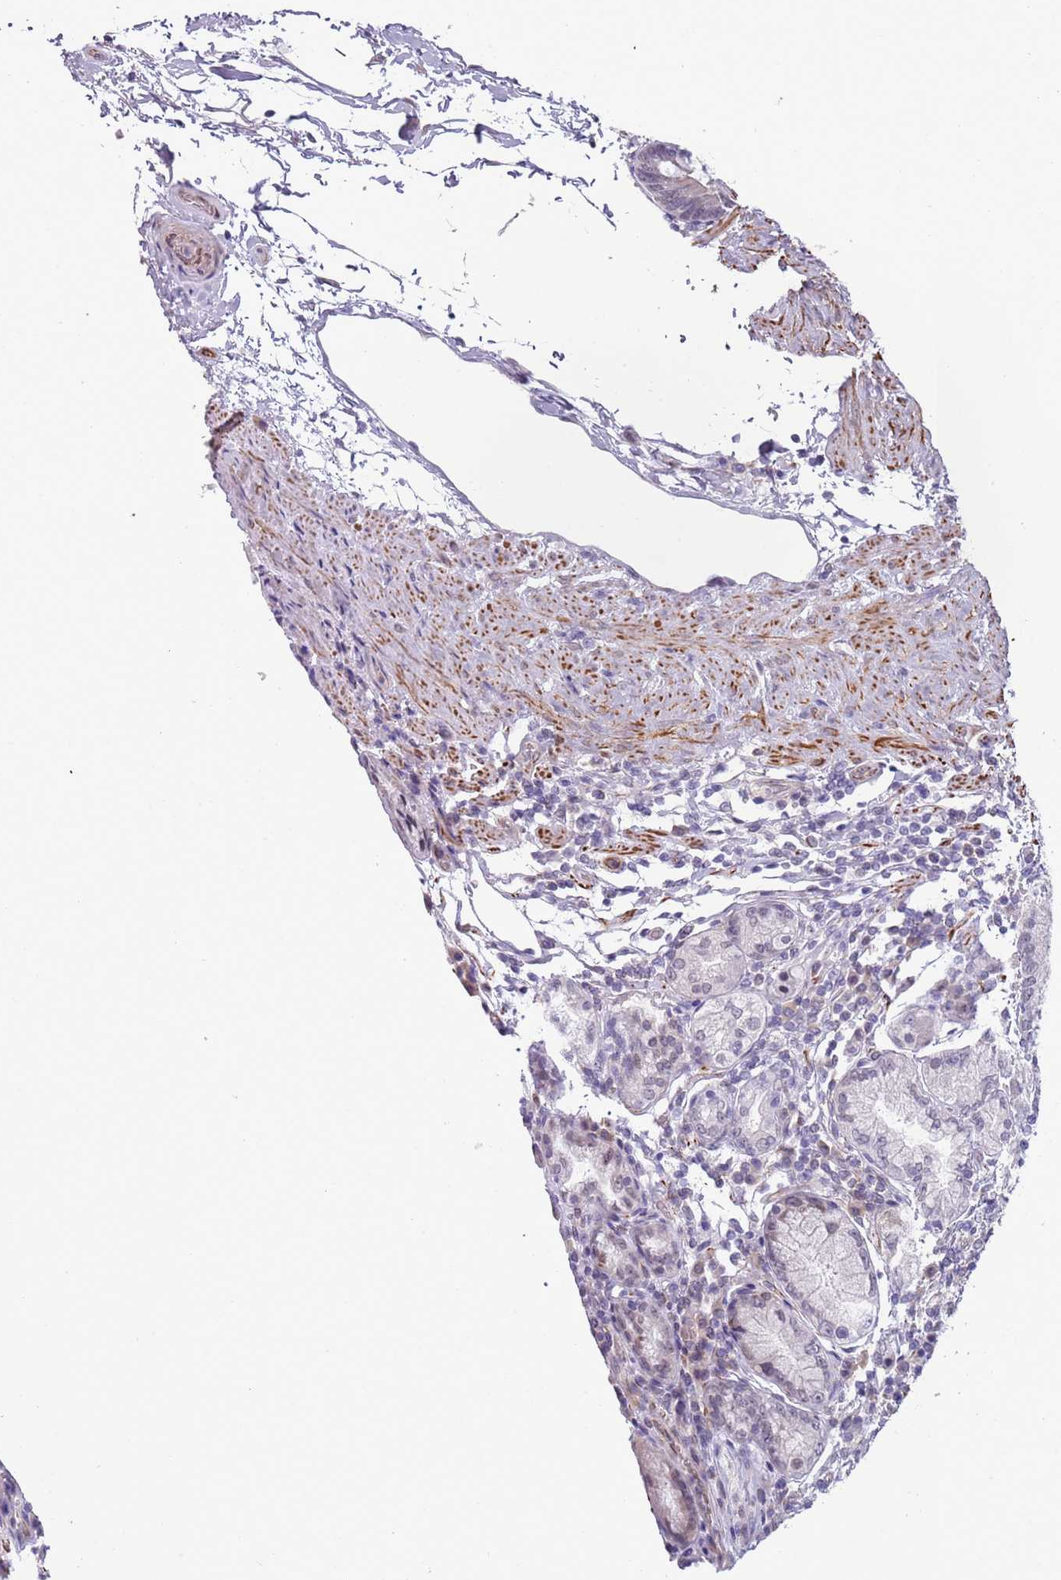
{"staining": {"intensity": "negative", "quantity": "none", "location": "none"}, "tissue": "stomach", "cell_type": "Glandular cells", "image_type": "normal", "snomed": [{"axis": "morphology", "description": "Normal tissue, NOS"}, {"axis": "topography", "description": "Stomach, upper"}, {"axis": "topography", "description": "Stomach, lower"}], "caption": "High magnification brightfield microscopy of unremarkable stomach stained with DAB (3,3'-diaminobenzidine) (brown) and counterstained with hematoxylin (blue): glandular cells show no significant expression. (DAB IHC with hematoxylin counter stain).", "gene": "ENSG00000271254", "patient": {"sex": "female", "age": 76}}